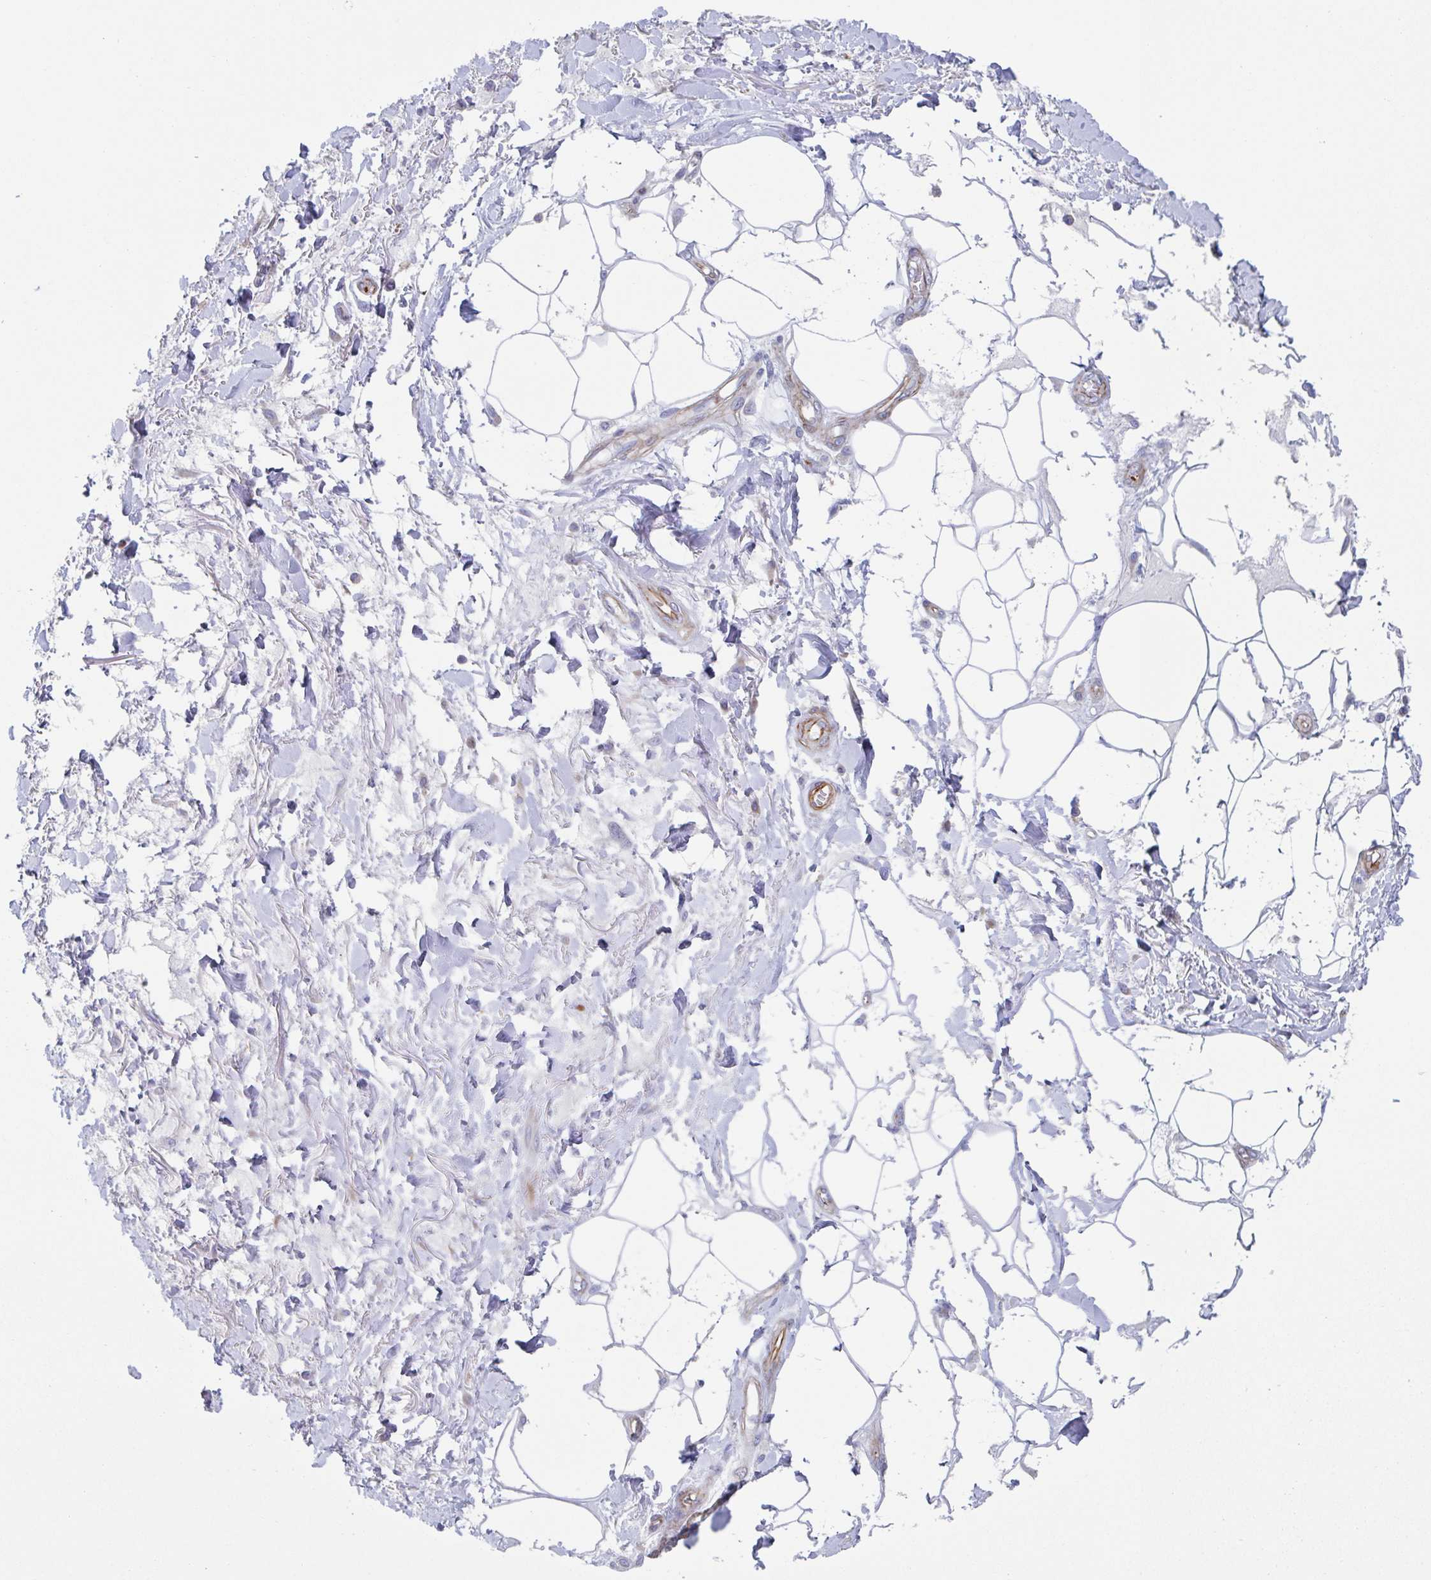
{"staining": {"intensity": "negative", "quantity": "none", "location": "none"}, "tissue": "adipose tissue", "cell_type": "Adipocytes", "image_type": "normal", "snomed": [{"axis": "morphology", "description": "Normal tissue, NOS"}, {"axis": "topography", "description": "Vagina"}, {"axis": "topography", "description": "Peripheral nerve tissue"}], "caption": "Adipocytes show no significant staining in normal adipose tissue.", "gene": "KLC3", "patient": {"sex": "female", "age": 71}}